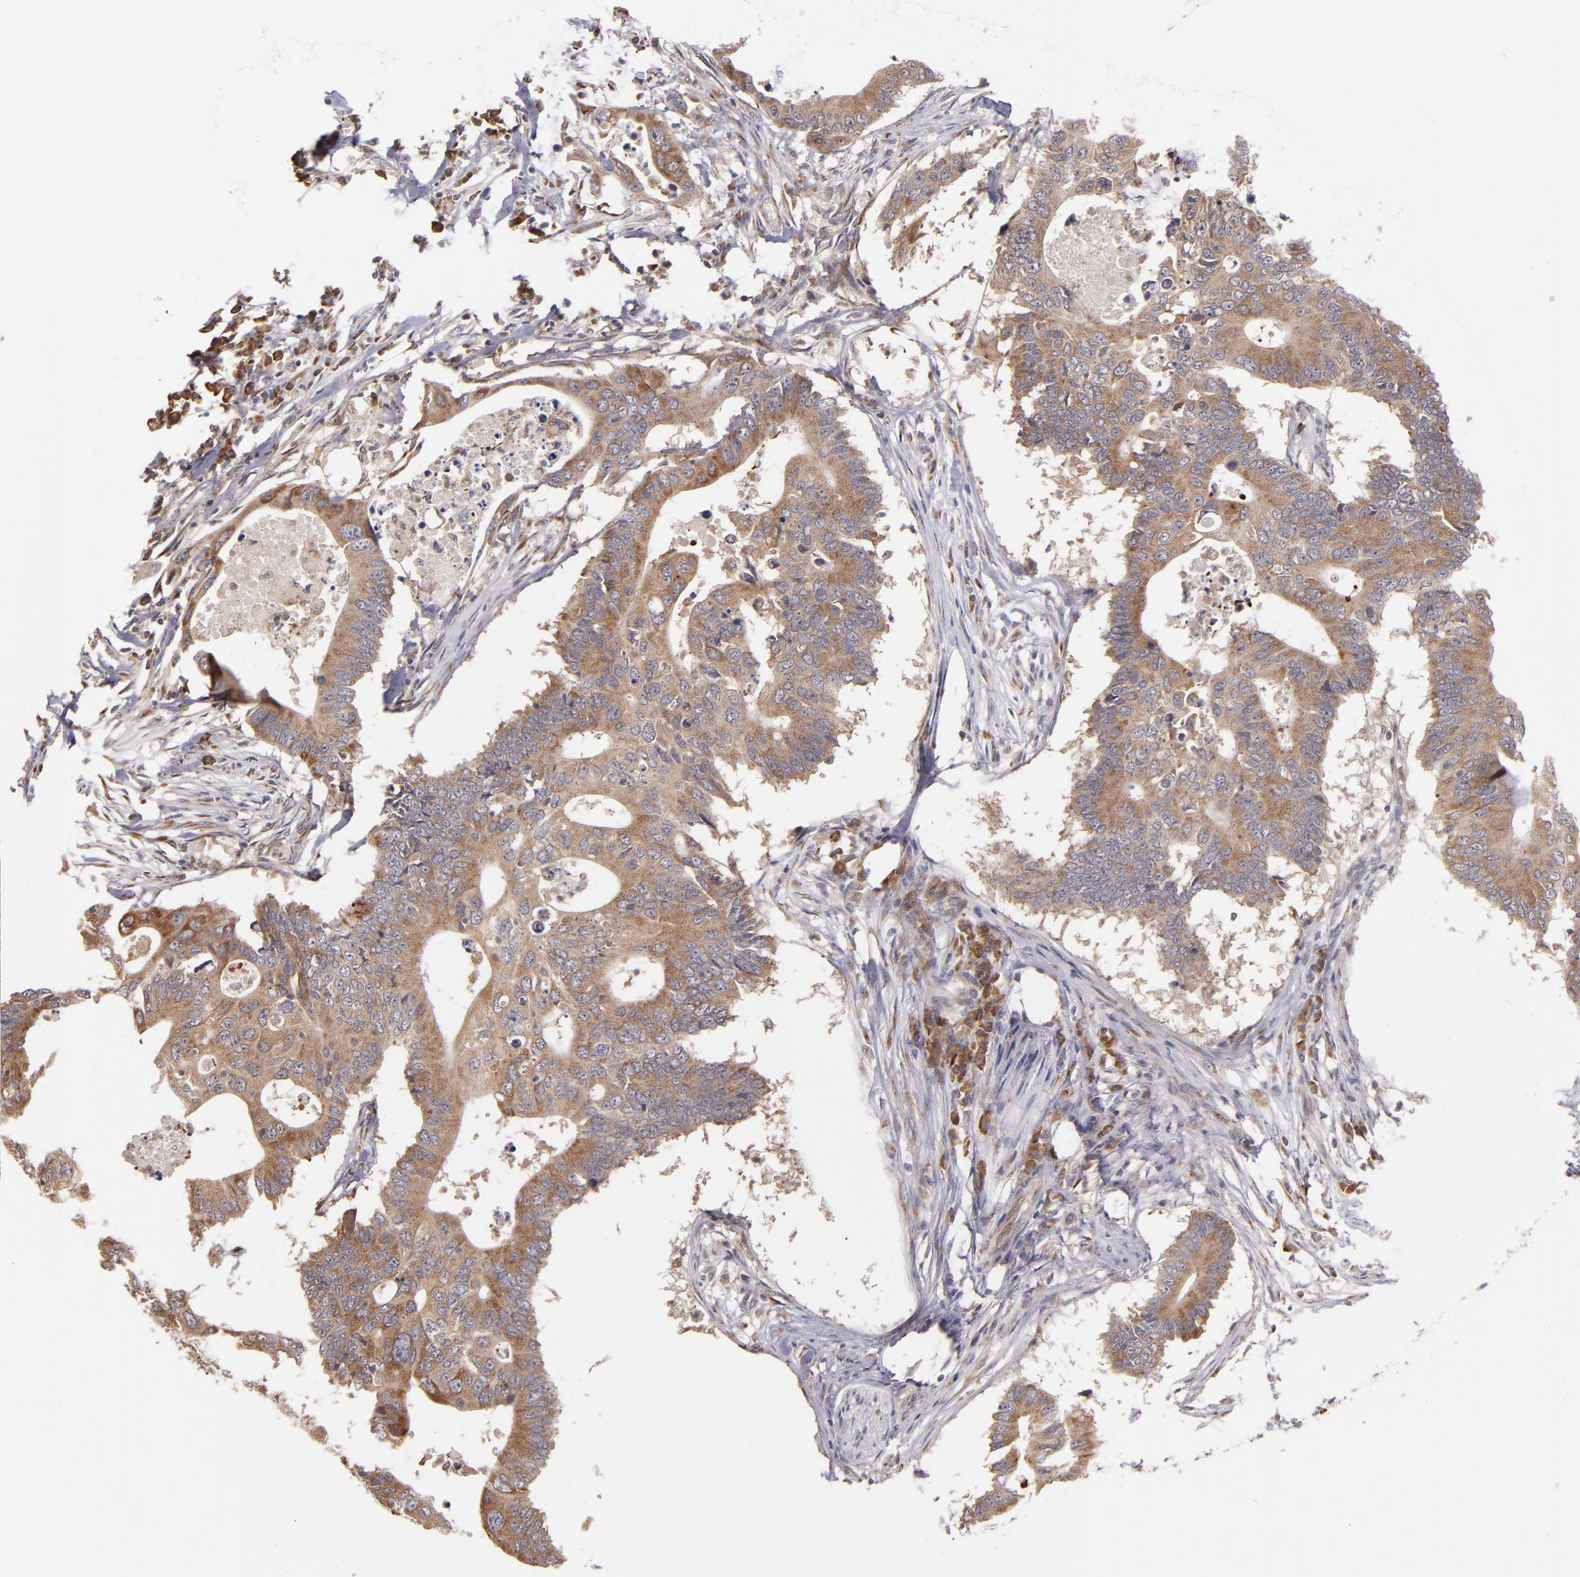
{"staining": {"intensity": "moderate", "quantity": ">75%", "location": "cytoplasmic/membranous"}, "tissue": "colorectal cancer", "cell_type": "Tumor cells", "image_type": "cancer", "snomed": [{"axis": "morphology", "description": "Adenocarcinoma, NOS"}, {"axis": "topography", "description": "Colon"}], "caption": "IHC of human adenocarcinoma (colorectal) reveals medium levels of moderate cytoplasmic/membranous staining in about >75% of tumor cells. Using DAB (brown) and hematoxylin (blue) stains, captured at high magnification using brightfield microscopy.", "gene": "CASP1", "patient": {"sex": "male", "age": 71}}